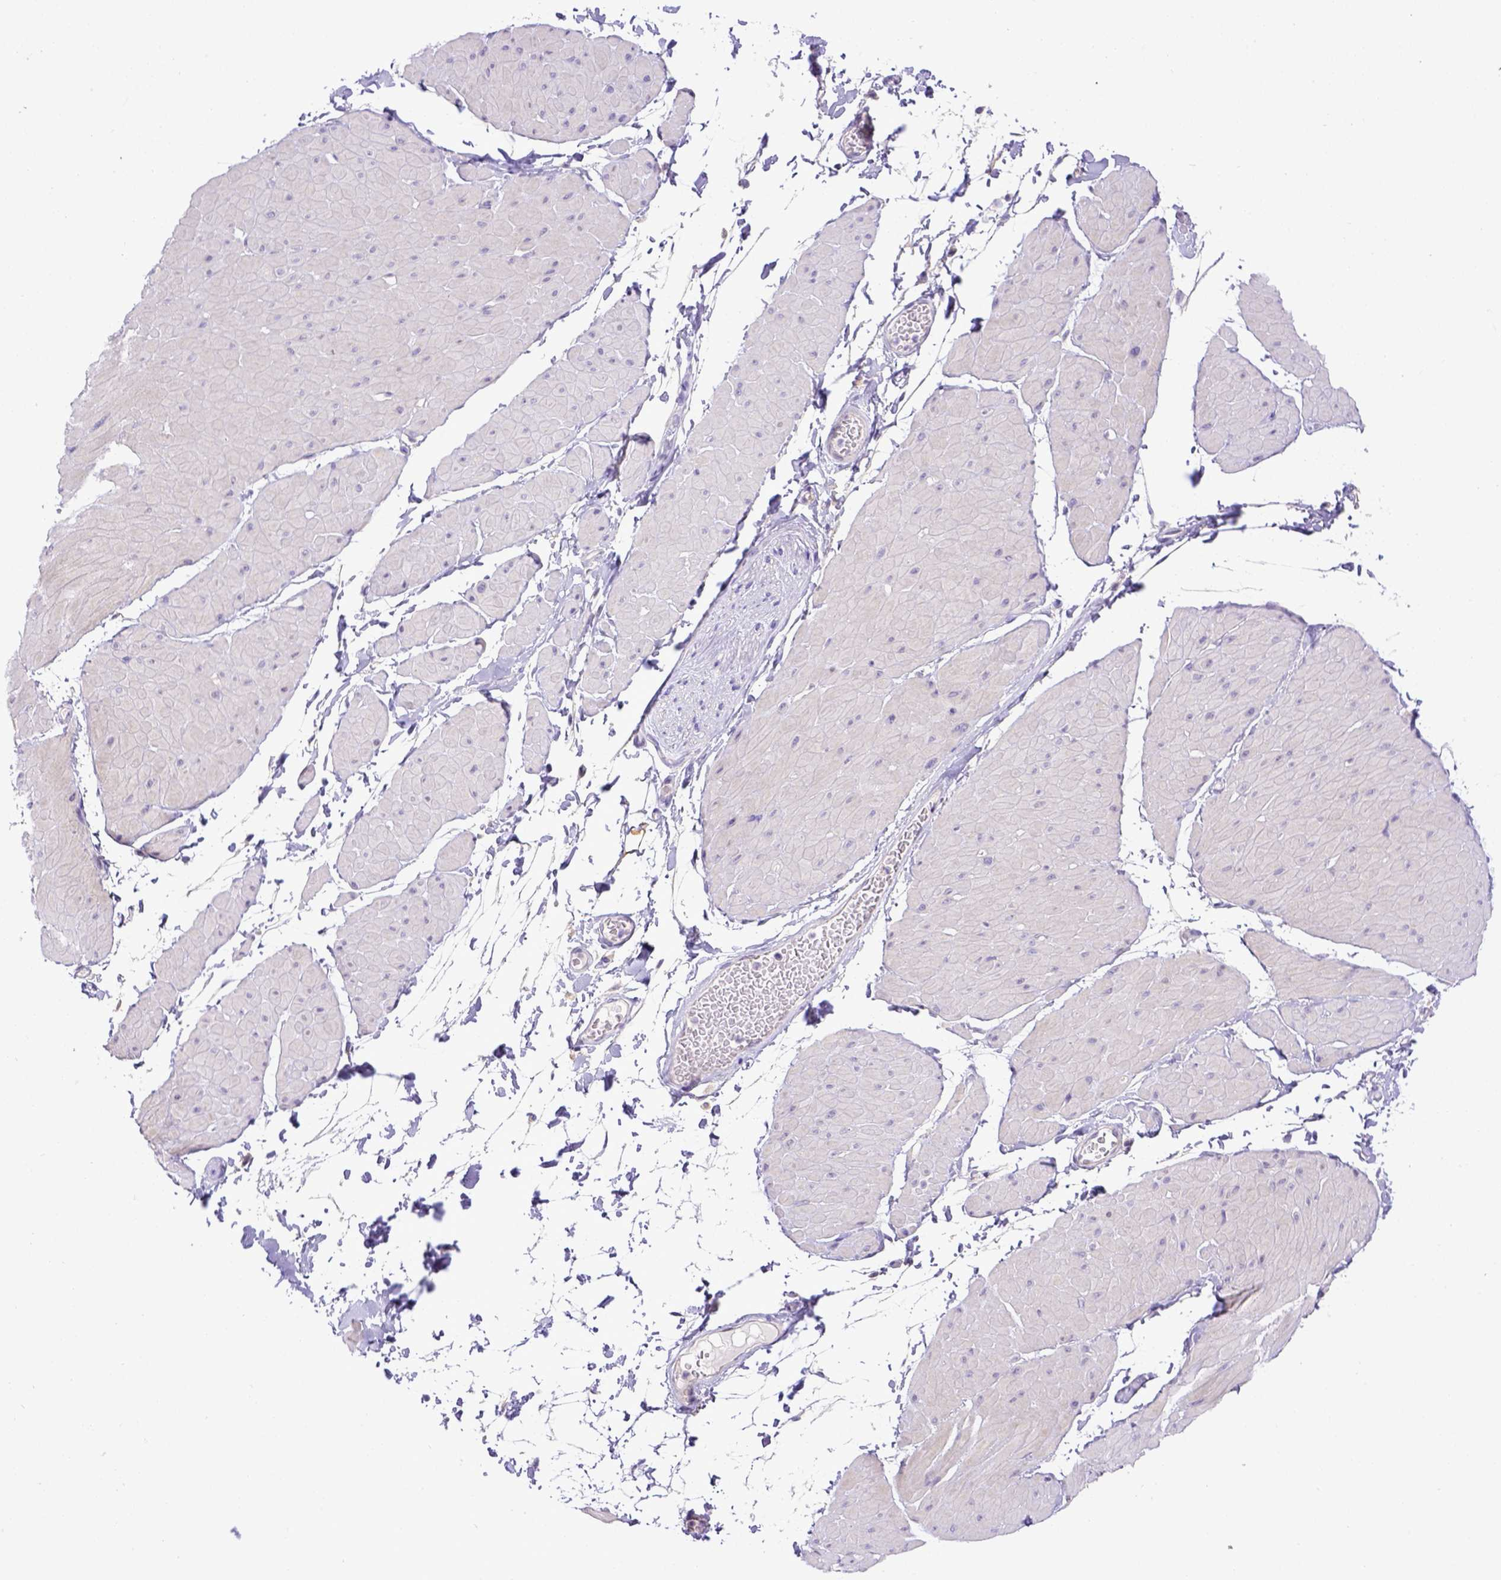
{"staining": {"intensity": "negative", "quantity": "none", "location": "none"}, "tissue": "adipose tissue", "cell_type": "Adipocytes", "image_type": "normal", "snomed": [{"axis": "morphology", "description": "Normal tissue, NOS"}, {"axis": "topography", "description": "Smooth muscle"}, {"axis": "topography", "description": "Peripheral nerve tissue"}], "caption": "Adipocytes are negative for protein expression in unremarkable human adipose tissue.", "gene": "CD40", "patient": {"sex": "male", "age": 58}}